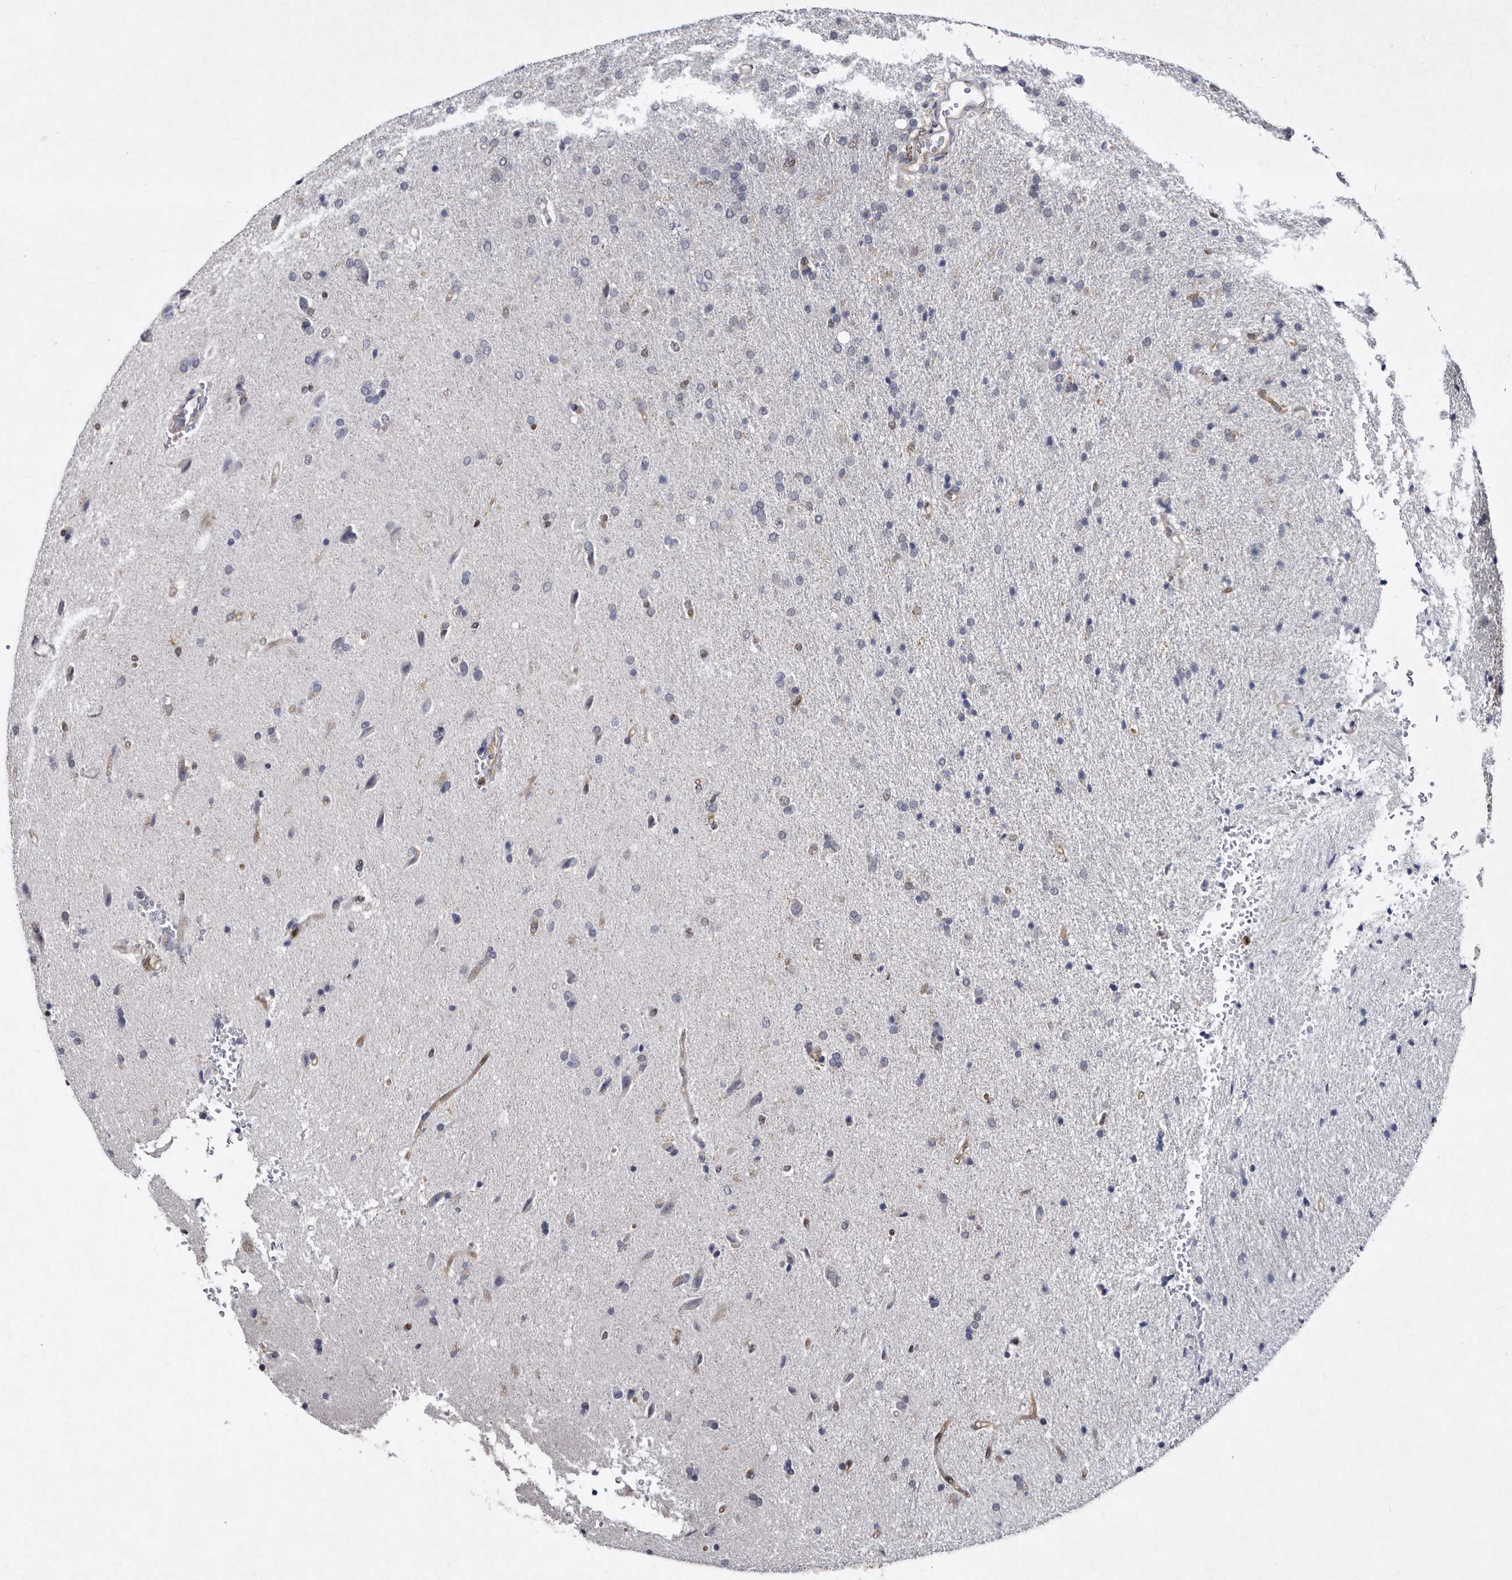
{"staining": {"intensity": "negative", "quantity": "none", "location": "none"}, "tissue": "glioma", "cell_type": "Tumor cells", "image_type": "cancer", "snomed": [{"axis": "morphology", "description": "Glioma, malignant, High grade"}, {"axis": "topography", "description": "Brain"}], "caption": "Immunohistochemistry image of glioma stained for a protein (brown), which demonstrates no expression in tumor cells.", "gene": "SERPINB8", "patient": {"sex": "male", "age": 72}}